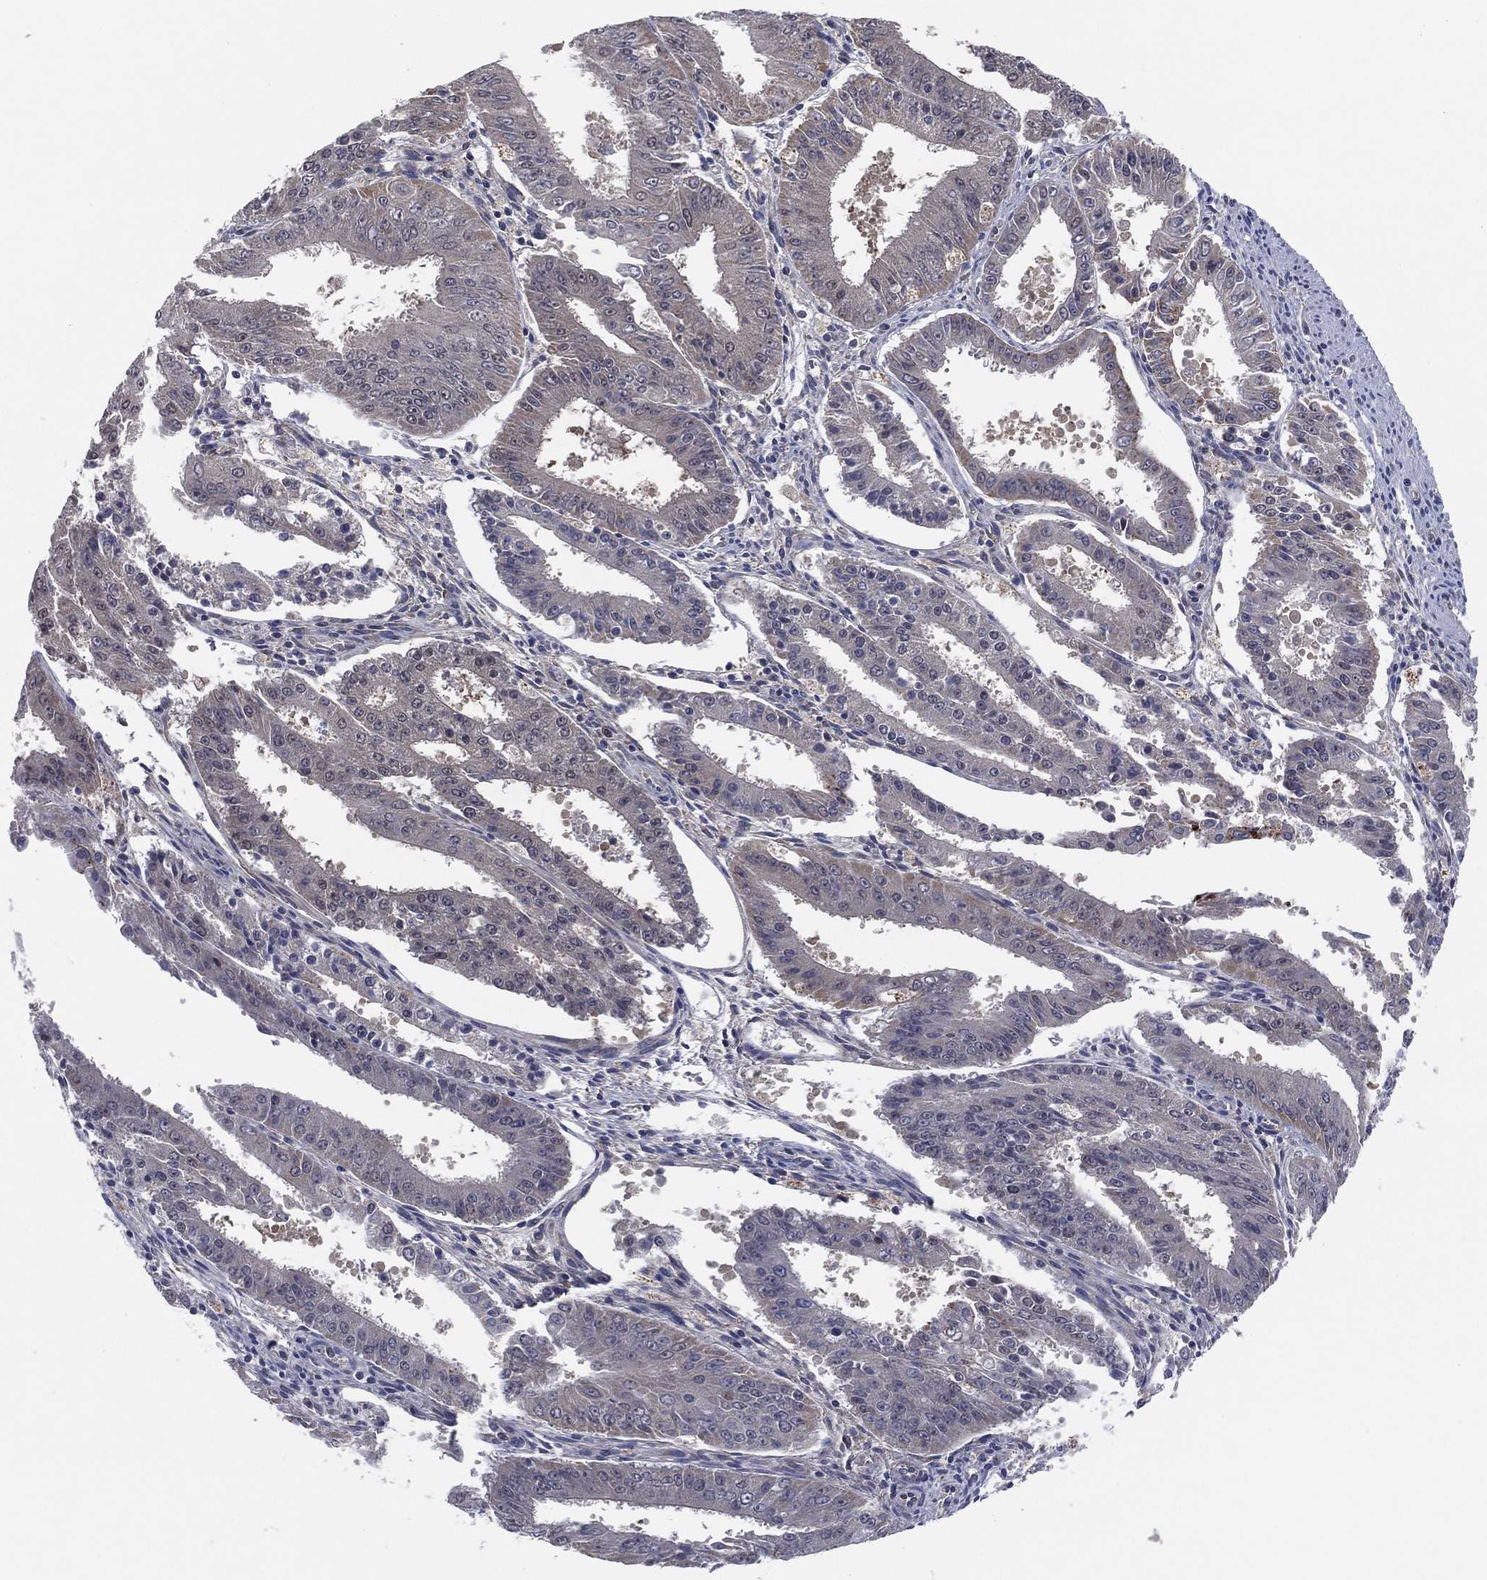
{"staining": {"intensity": "negative", "quantity": "none", "location": "none"}, "tissue": "ovarian cancer", "cell_type": "Tumor cells", "image_type": "cancer", "snomed": [{"axis": "morphology", "description": "Carcinoma, endometroid"}, {"axis": "topography", "description": "Ovary"}], "caption": "High magnification brightfield microscopy of ovarian endometroid carcinoma stained with DAB (brown) and counterstained with hematoxylin (blue): tumor cells show no significant expression. The staining is performed using DAB (3,3'-diaminobenzidine) brown chromogen with nuclei counter-stained in using hematoxylin.", "gene": "FAM104A", "patient": {"sex": "female", "age": 42}}